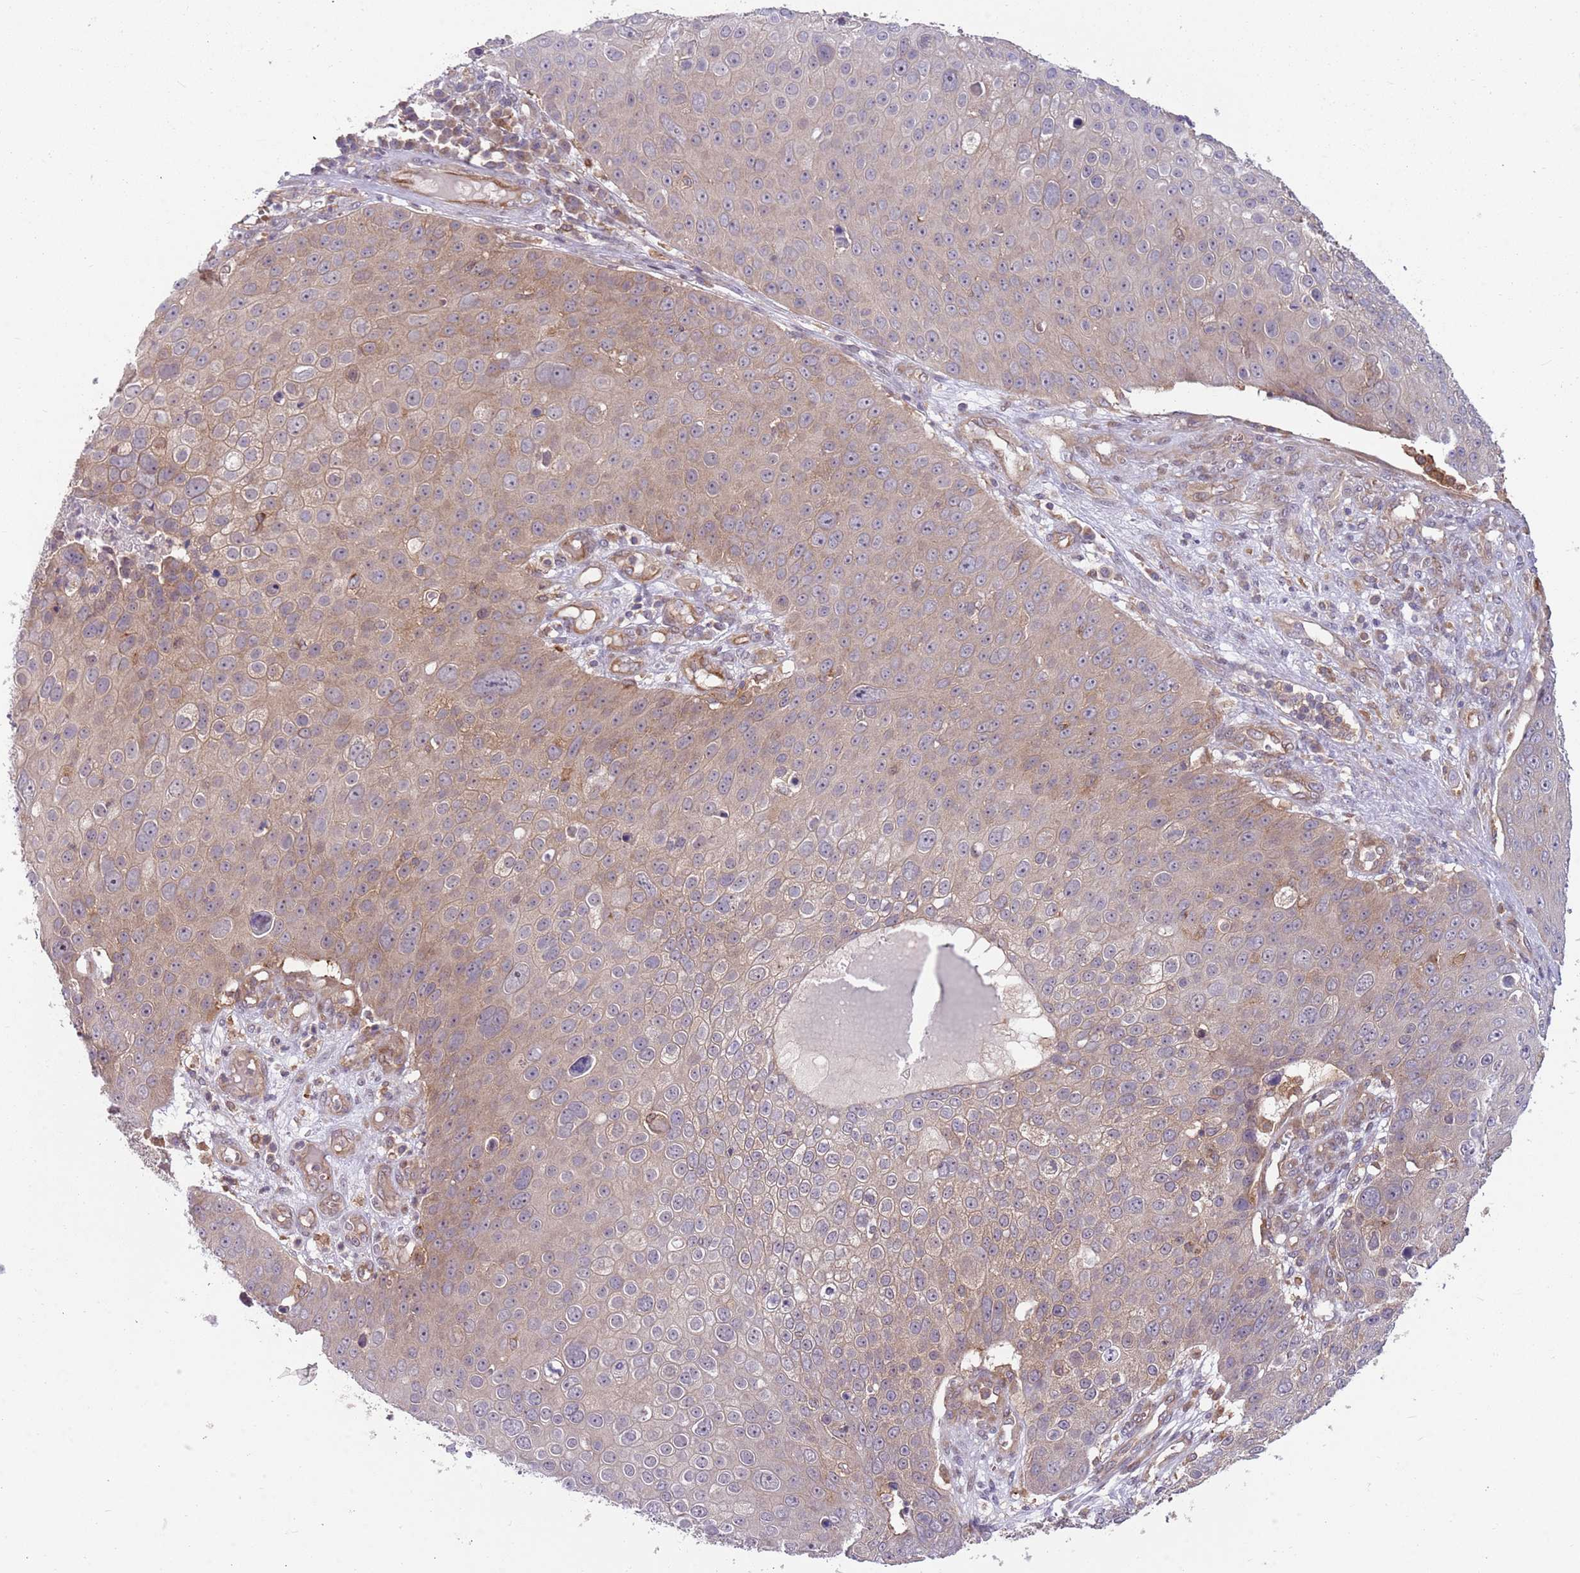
{"staining": {"intensity": "weak", "quantity": "25%-75%", "location": "cytoplasmic/membranous"}, "tissue": "skin cancer", "cell_type": "Tumor cells", "image_type": "cancer", "snomed": [{"axis": "morphology", "description": "Squamous cell carcinoma, NOS"}, {"axis": "topography", "description": "Skin"}], "caption": "Immunohistochemistry (IHC) staining of skin cancer, which displays low levels of weak cytoplasmic/membranous expression in about 25%-75% of tumor cells indicating weak cytoplasmic/membranous protein expression. The staining was performed using DAB (3,3'-diaminobenzidine) (brown) for protein detection and nuclei were counterstained in hematoxylin (blue).", "gene": "GGA1", "patient": {"sex": "male", "age": 71}}